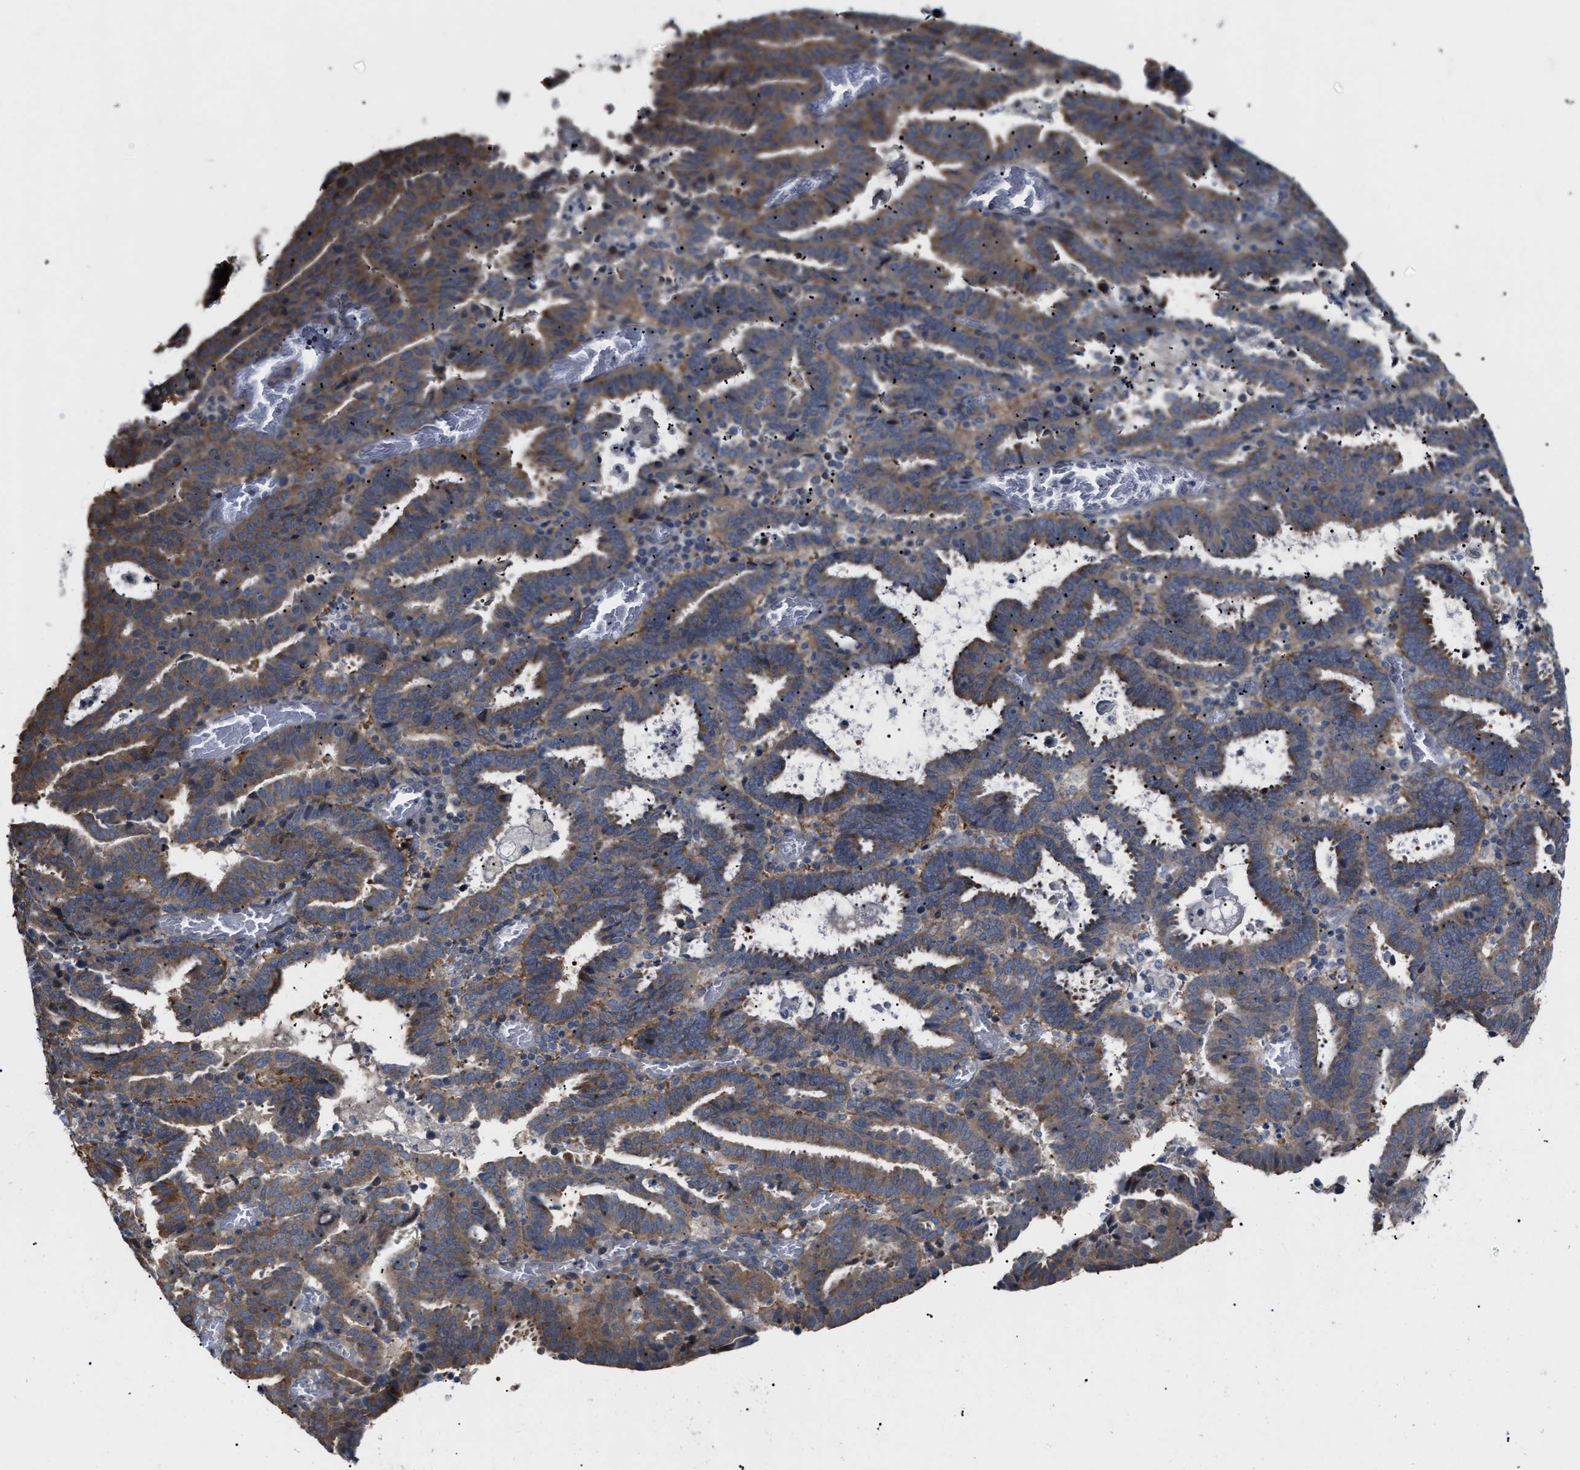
{"staining": {"intensity": "moderate", "quantity": ">75%", "location": "cytoplasmic/membranous"}, "tissue": "endometrial cancer", "cell_type": "Tumor cells", "image_type": "cancer", "snomed": [{"axis": "morphology", "description": "Adenocarcinoma, NOS"}, {"axis": "topography", "description": "Uterus"}], "caption": "Immunohistochemistry (IHC) image of neoplastic tissue: human adenocarcinoma (endometrial) stained using IHC shows medium levels of moderate protein expression localized specifically in the cytoplasmic/membranous of tumor cells, appearing as a cytoplasmic/membranous brown color.", "gene": "CSNK1A1", "patient": {"sex": "female", "age": 83}}